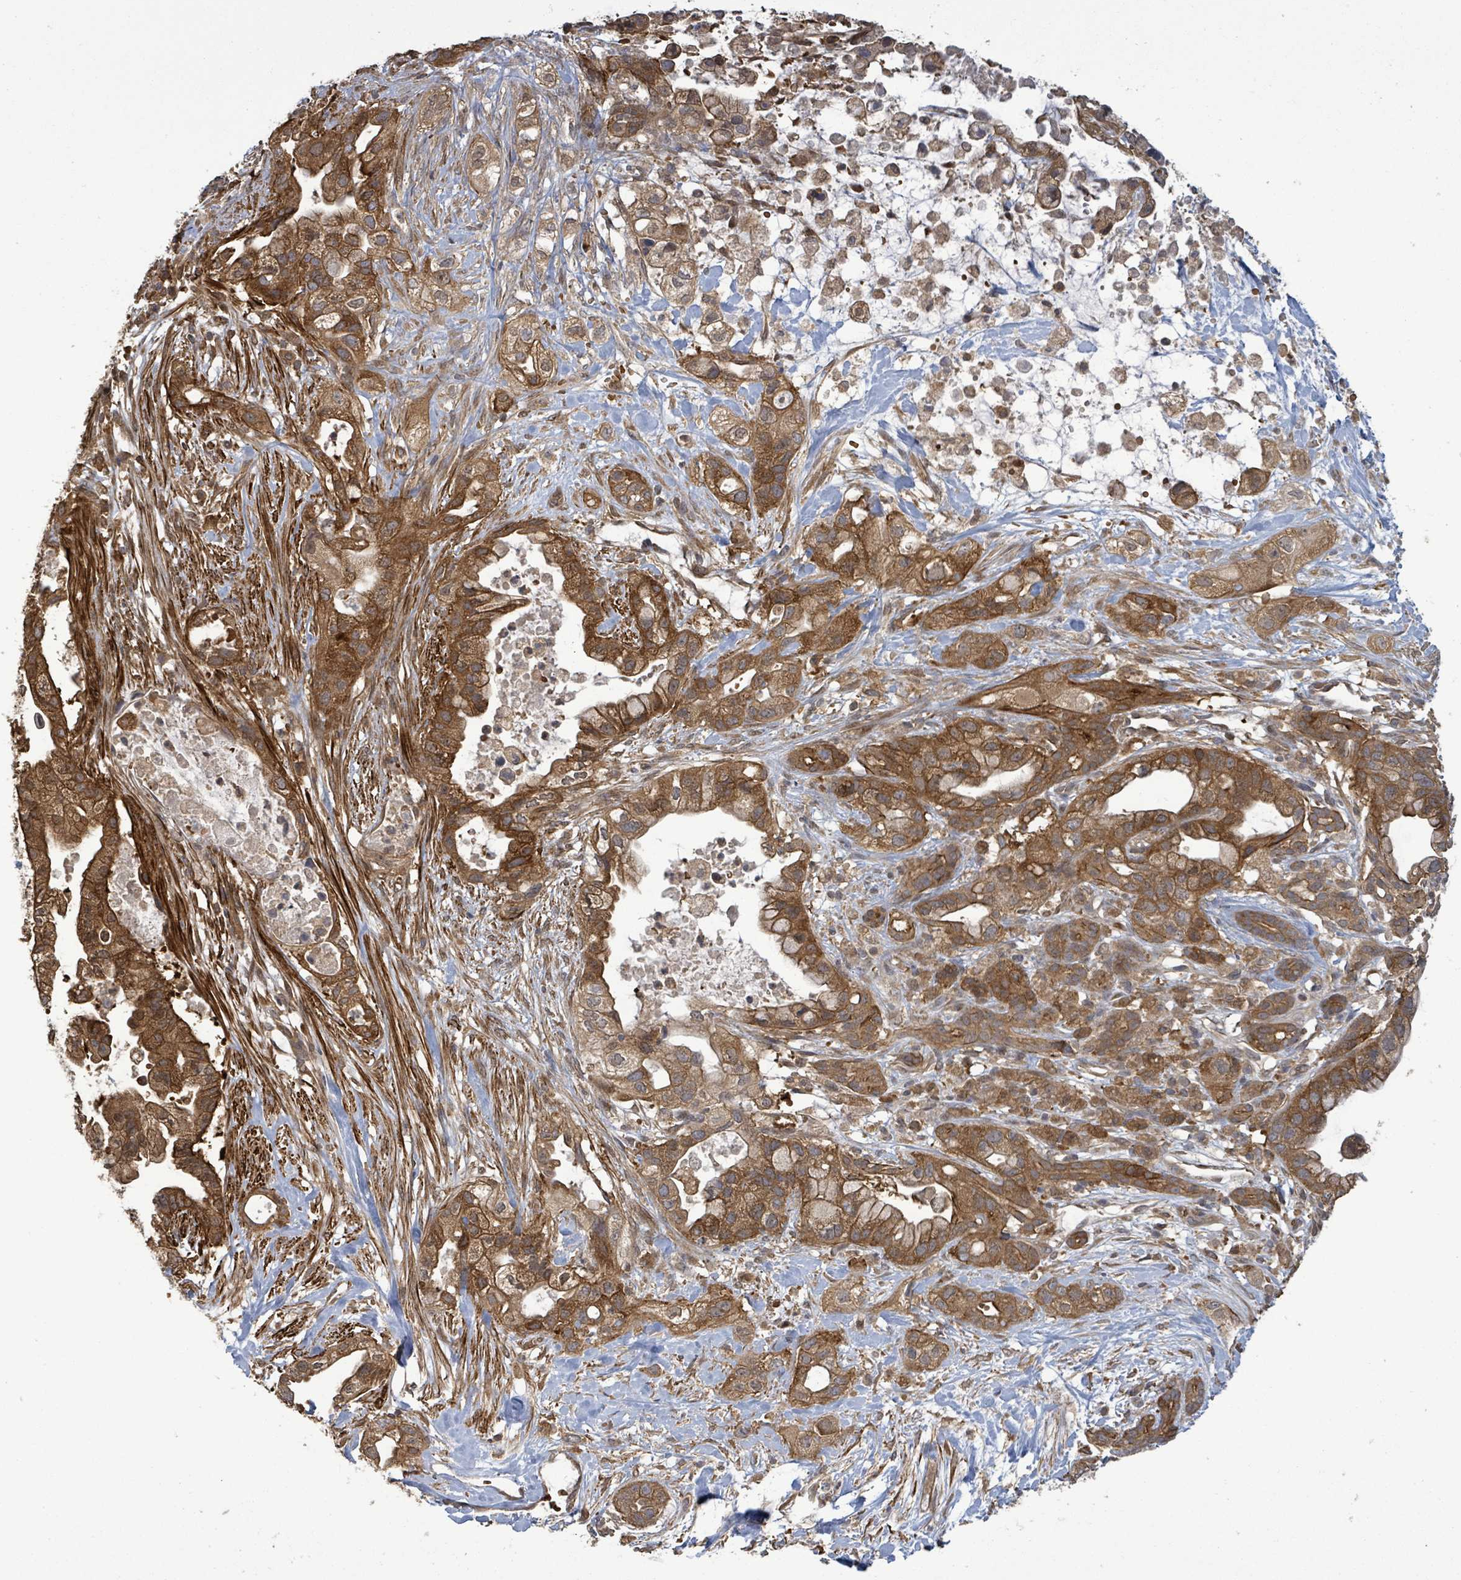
{"staining": {"intensity": "moderate", "quantity": ">75%", "location": "cytoplasmic/membranous"}, "tissue": "pancreatic cancer", "cell_type": "Tumor cells", "image_type": "cancer", "snomed": [{"axis": "morphology", "description": "Adenocarcinoma, NOS"}, {"axis": "topography", "description": "Pancreas"}], "caption": "Immunohistochemistry (IHC) (DAB (3,3'-diaminobenzidine)) staining of human pancreatic cancer shows moderate cytoplasmic/membranous protein positivity in approximately >75% of tumor cells. Using DAB (3,3'-diaminobenzidine) (brown) and hematoxylin (blue) stains, captured at high magnification using brightfield microscopy.", "gene": "MAP3K6", "patient": {"sex": "male", "age": 44}}